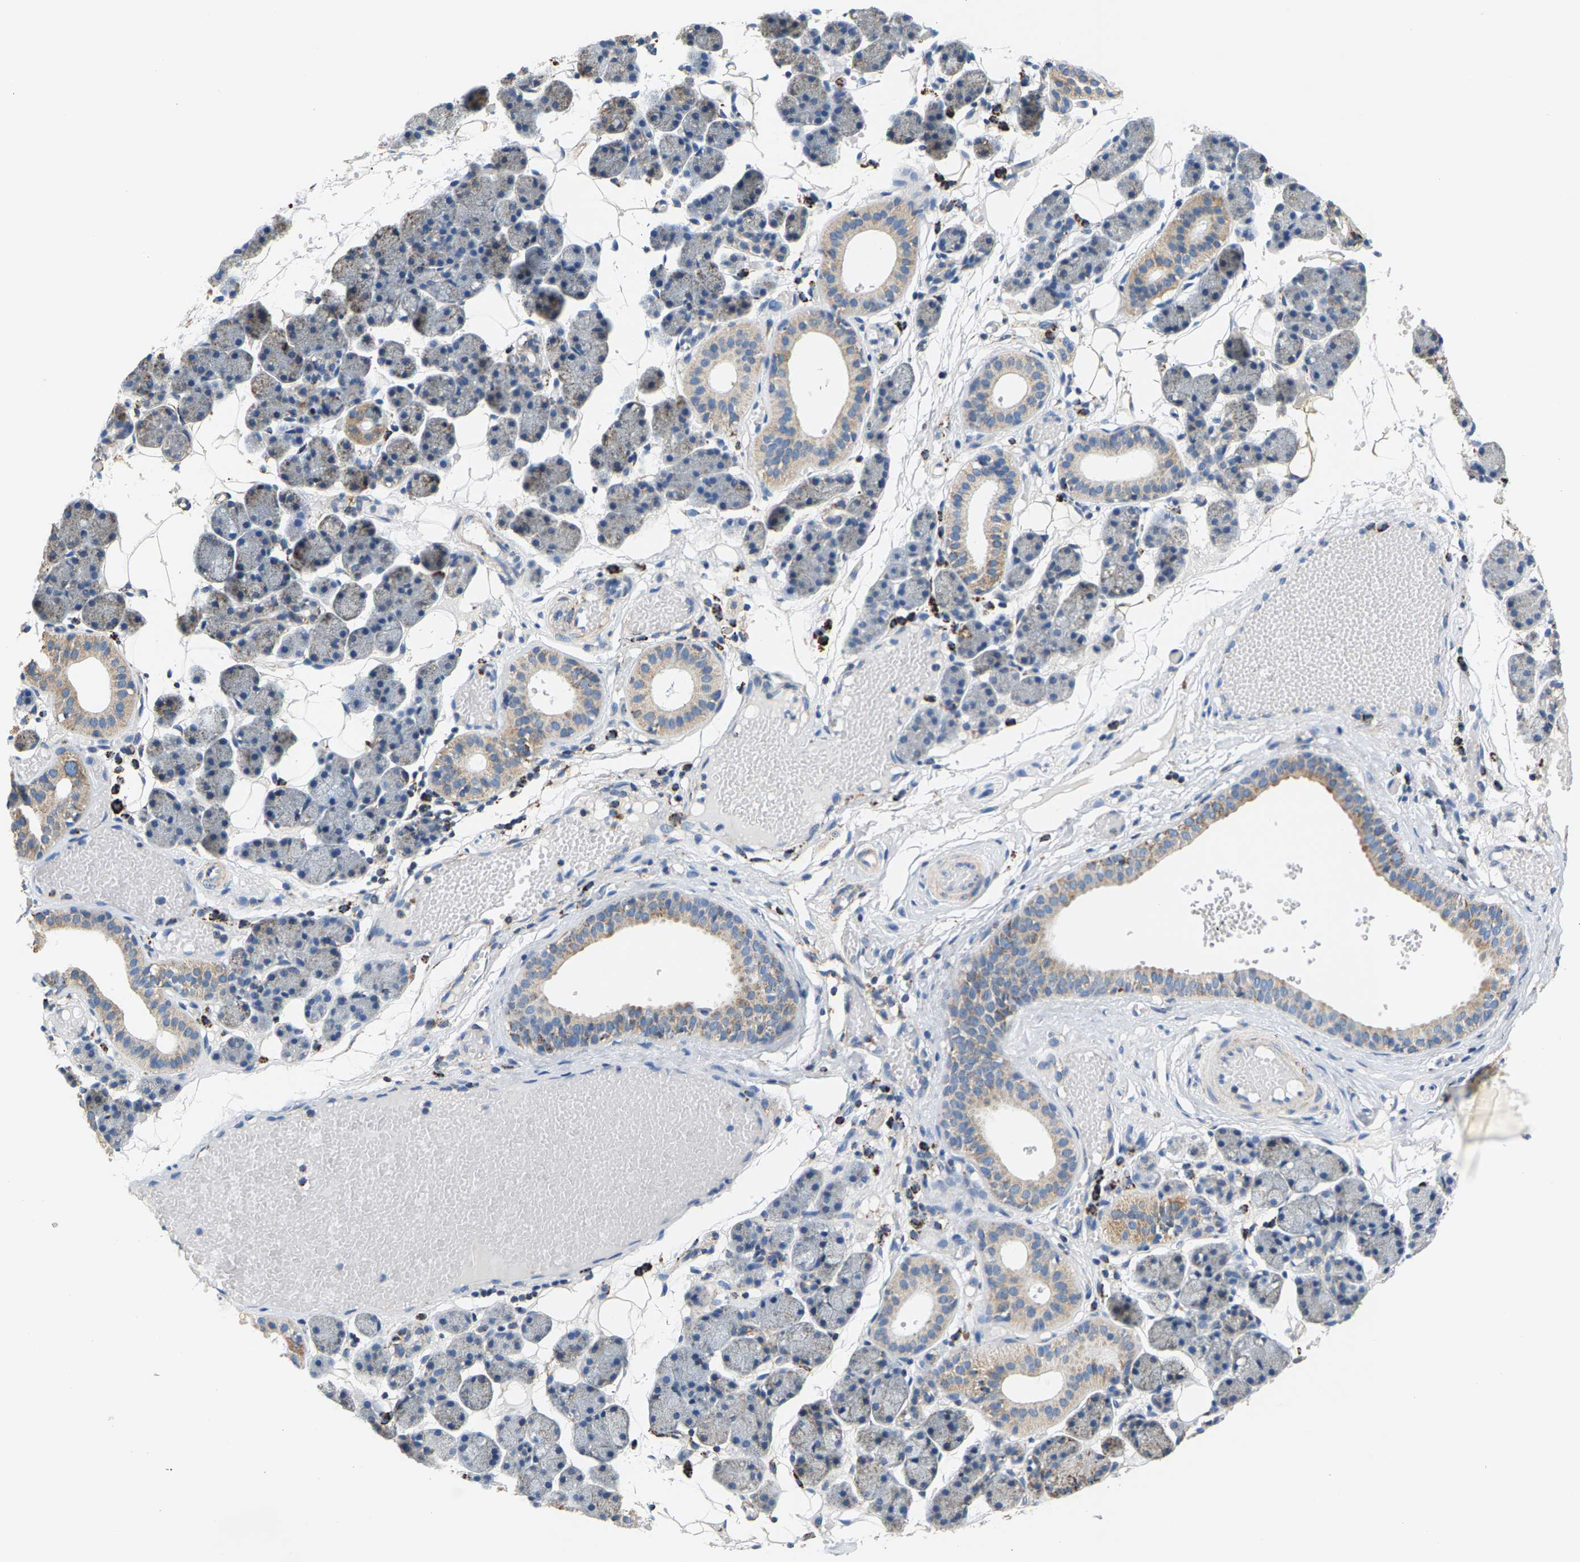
{"staining": {"intensity": "moderate", "quantity": "<25%", "location": "cytoplasmic/membranous"}, "tissue": "salivary gland", "cell_type": "Glandular cells", "image_type": "normal", "snomed": [{"axis": "morphology", "description": "Normal tissue, NOS"}, {"axis": "topography", "description": "Salivary gland"}], "caption": "This is a photomicrograph of immunohistochemistry staining of benign salivary gland, which shows moderate staining in the cytoplasmic/membranous of glandular cells.", "gene": "SHMT2", "patient": {"sex": "female", "age": 33}}